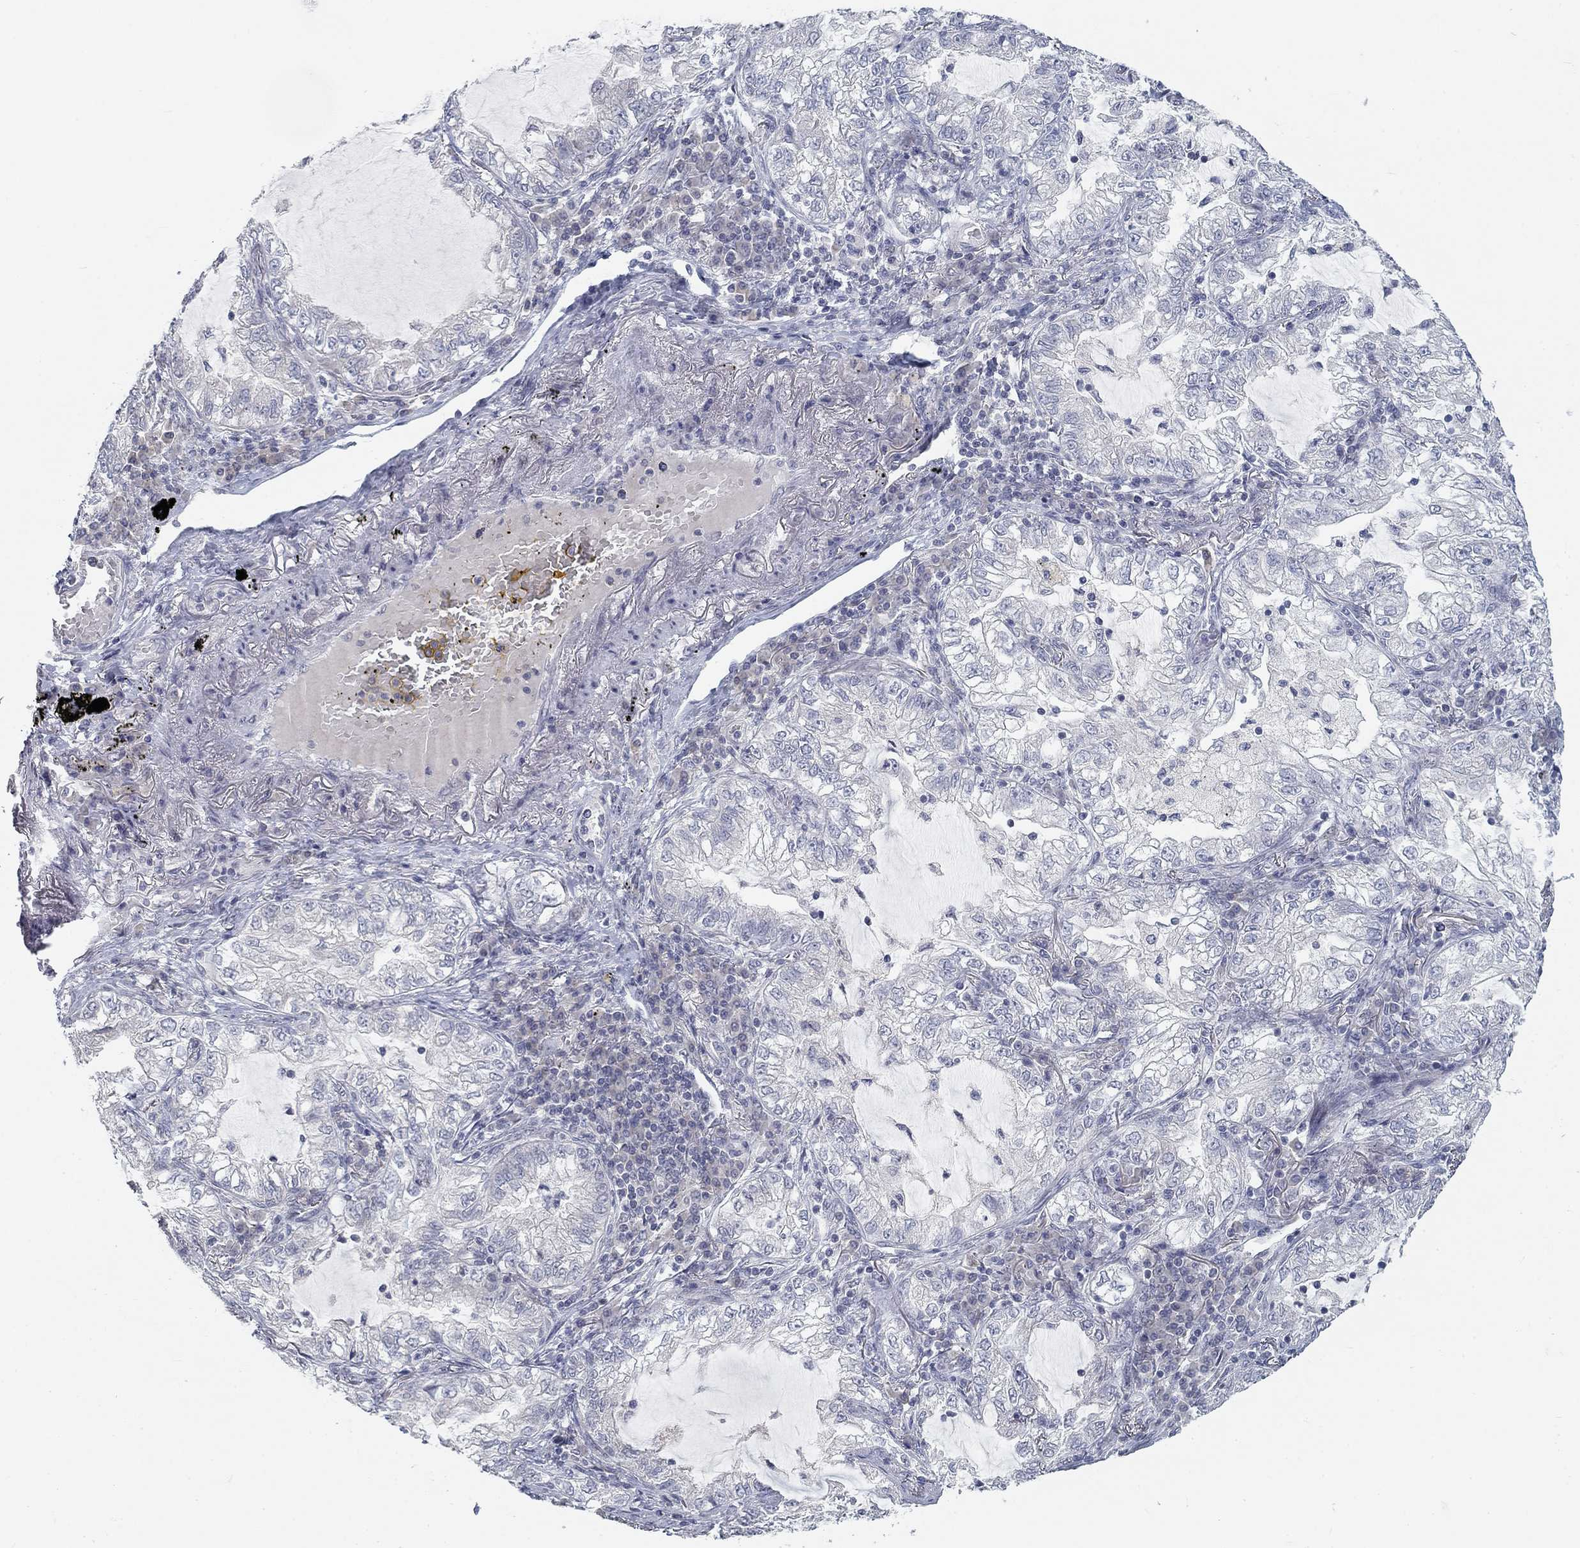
{"staining": {"intensity": "negative", "quantity": "none", "location": "none"}, "tissue": "lung cancer", "cell_type": "Tumor cells", "image_type": "cancer", "snomed": [{"axis": "morphology", "description": "Adenocarcinoma, NOS"}, {"axis": "topography", "description": "Lung"}], "caption": "Immunohistochemistry image of human lung adenocarcinoma stained for a protein (brown), which shows no expression in tumor cells.", "gene": "ATP1A3", "patient": {"sex": "female", "age": 73}}